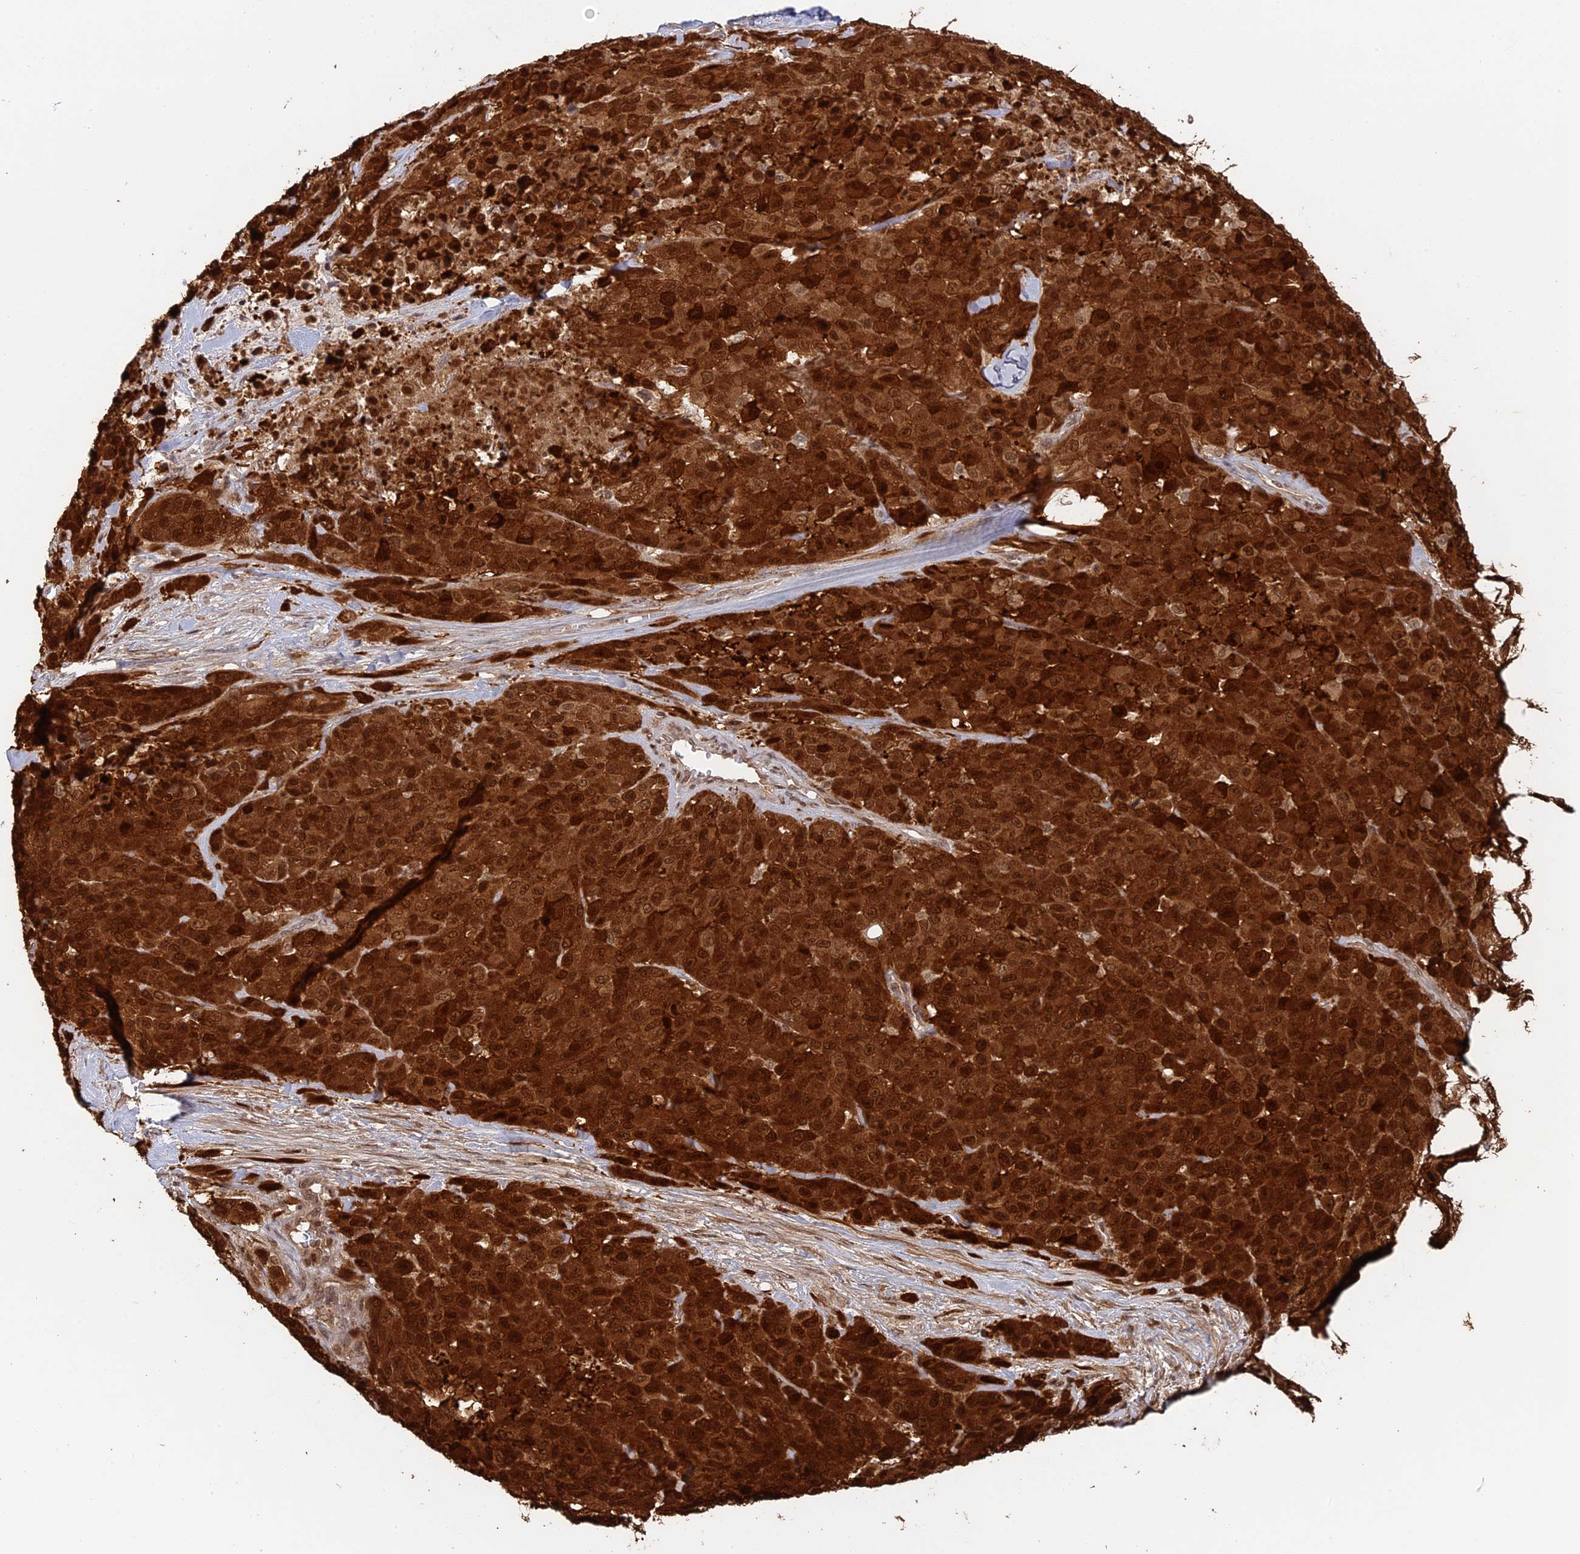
{"staining": {"intensity": "strong", "quantity": ">75%", "location": "cytoplasmic/membranous,nuclear"}, "tissue": "melanoma", "cell_type": "Tumor cells", "image_type": "cancer", "snomed": [{"axis": "morphology", "description": "Malignant melanoma, Metastatic site"}, {"axis": "topography", "description": "Skin"}], "caption": "This image exhibits IHC staining of human melanoma, with high strong cytoplasmic/membranous and nuclear expression in approximately >75% of tumor cells.", "gene": "PGBD4", "patient": {"sex": "female", "age": 81}}